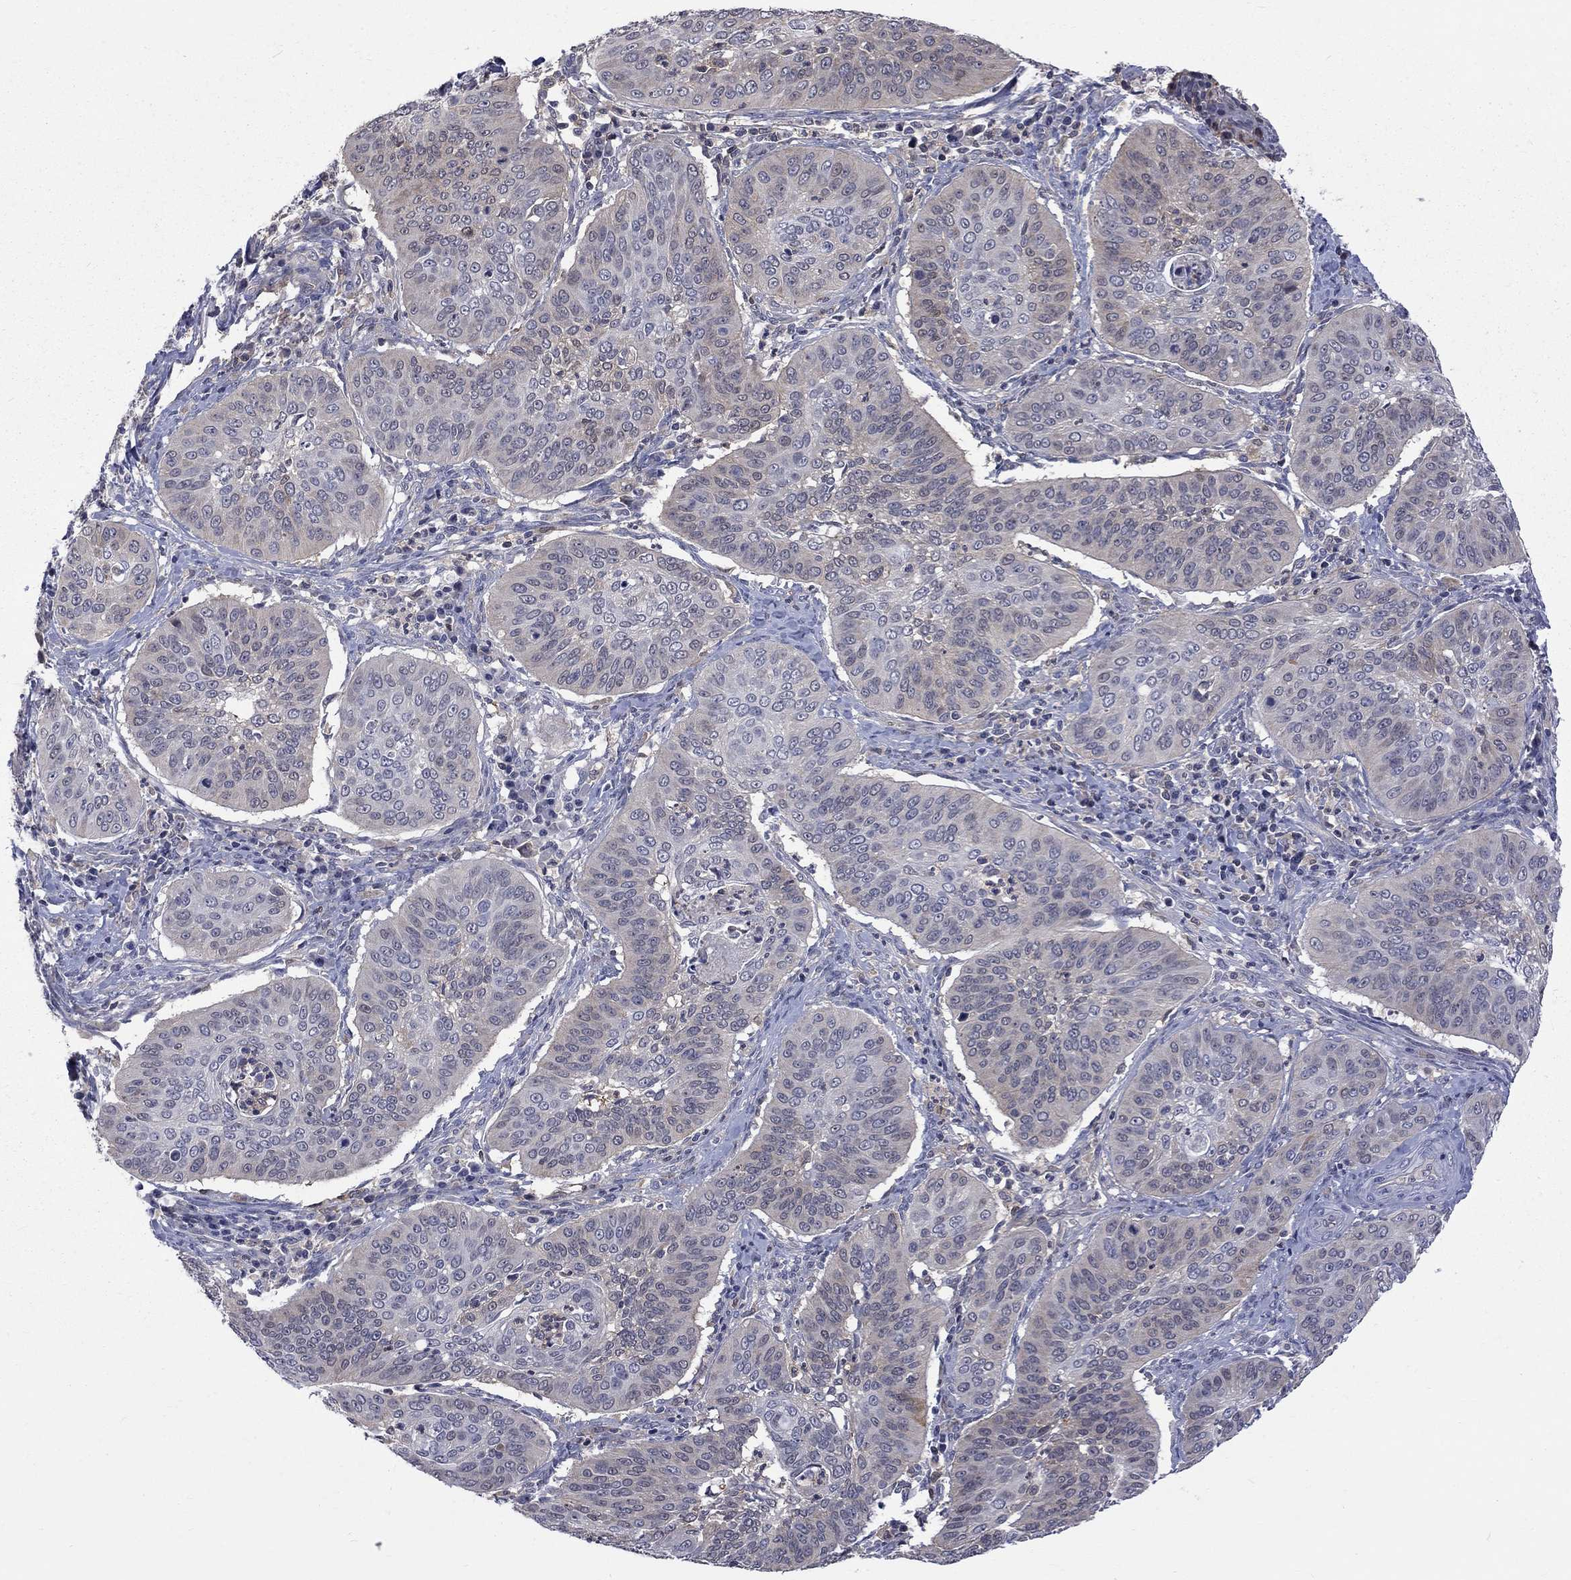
{"staining": {"intensity": "negative", "quantity": "none", "location": "none"}, "tissue": "cervical cancer", "cell_type": "Tumor cells", "image_type": "cancer", "snomed": [{"axis": "morphology", "description": "Normal tissue, NOS"}, {"axis": "morphology", "description": "Squamous cell carcinoma, NOS"}, {"axis": "topography", "description": "Cervix"}], "caption": "This is an immunohistochemistry (IHC) histopathology image of squamous cell carcinoma (cervical). There is no expression in tumor cells.", "gene": "HKDC1", "patient": {"sex": "female", "age": 39}}